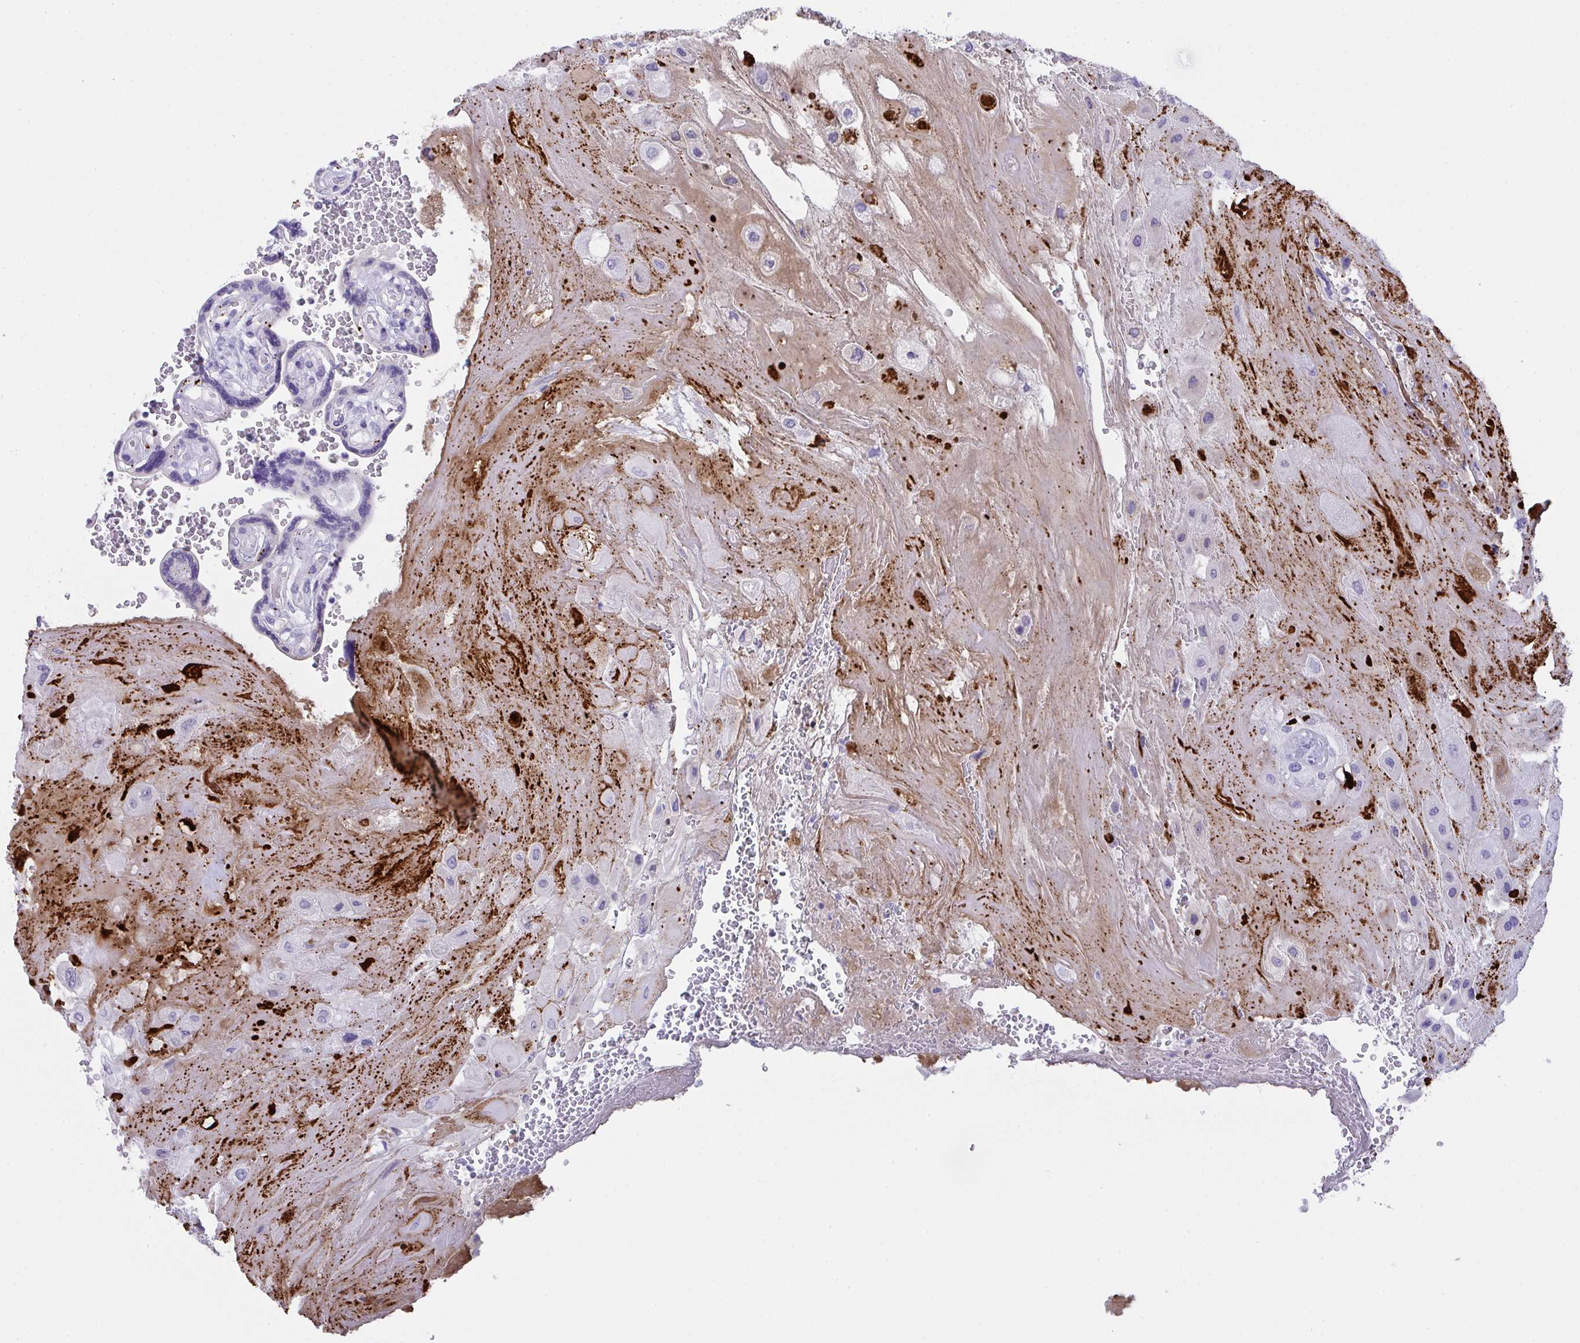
{"staining": {"intensity": "negative", "quantity": "none", "location": "none"}, "tissue": "placenta", "cell_type": "Decidual cells", "image_type": "normal", "snomed": [{"axis": "morphology", "description": "Normal tissue, NOS"}, {"axis": "topography", "description": "Placenta"}], "caption": "Image shows no significant protein positivity in decidual cells of normal placenta.", "gene": "KMT2E", "patient": {"sex": "female", "age": 32}}